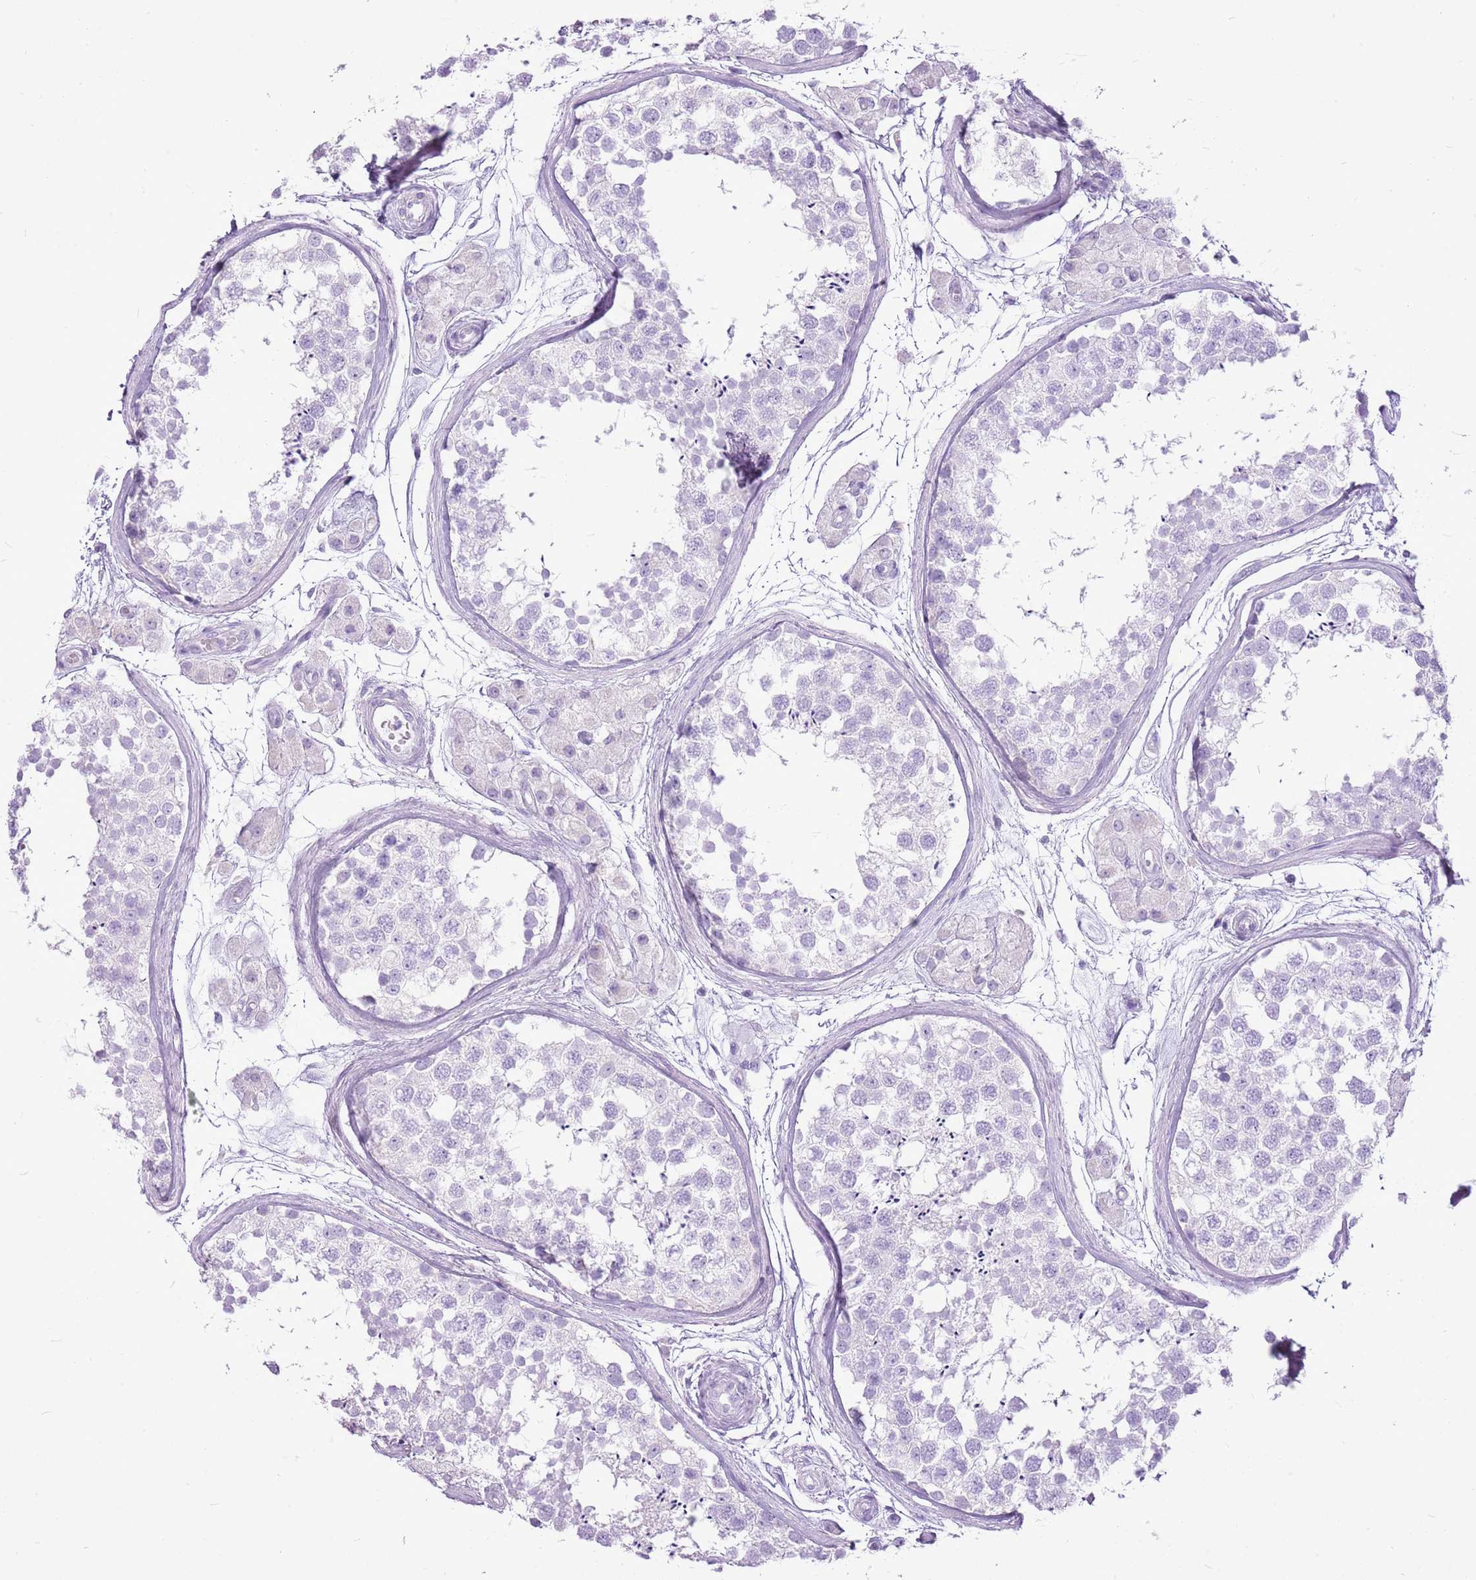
{"staining": {"intensity": "negative", "quantity": "none", "location": "none"}, "tissue": "testis", "cell_type": "Cells in seminiferous ducts", "image_type": "normal", "snomed": [{"axis": "morphology", "description": "Normal tissue, NOS"}, {"axis": "topography", "description": "Testis"}], "caption": "This is an IHC micrograph of unremarkable testis. There is no expression in cells in seminiferous ducts.", "gene": "CNFN", "patient": {"sex": "male", "age": 56}}